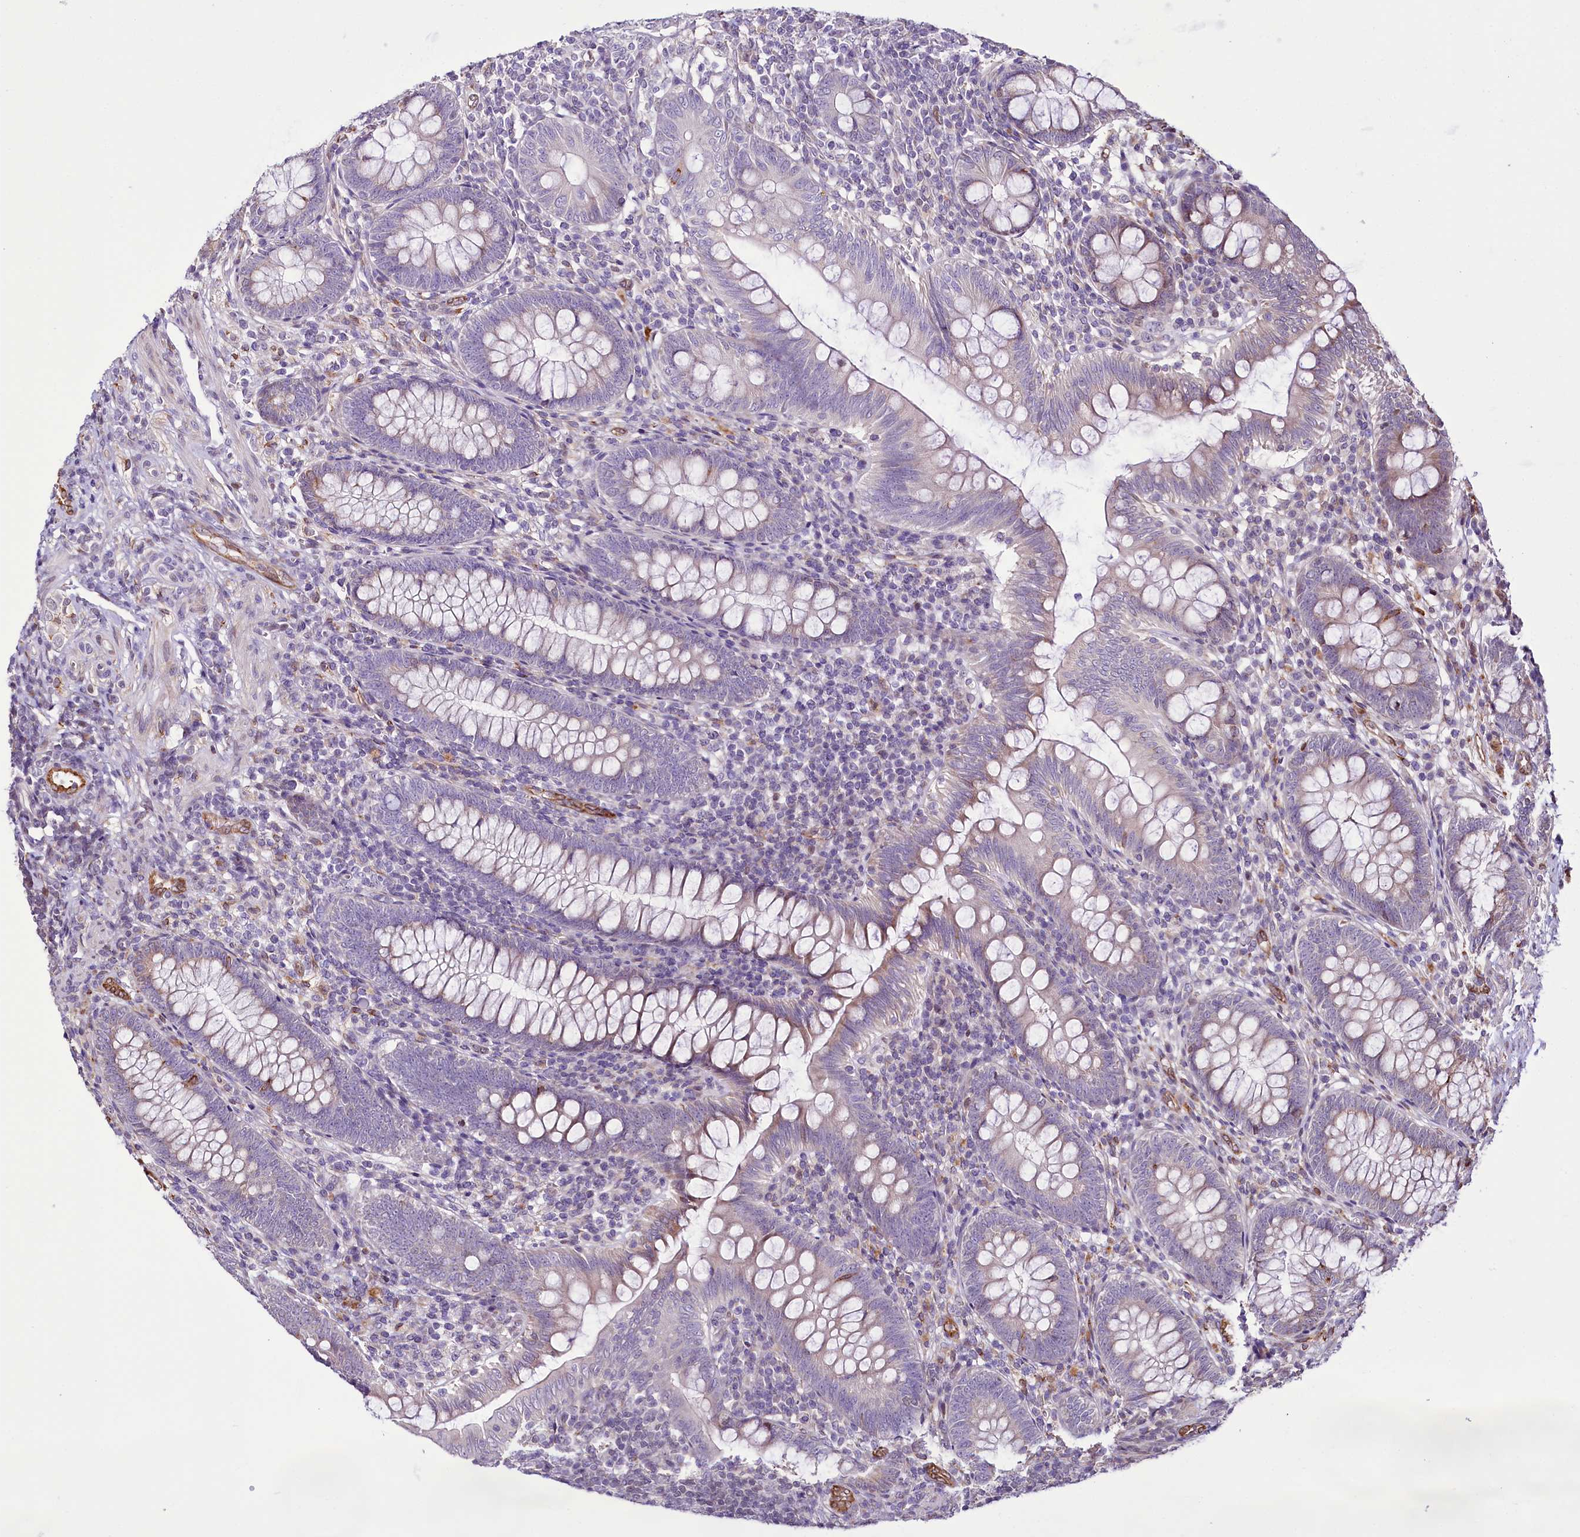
{"staining": {"intensity": "moderate", "quantity": "<25%", "location": "cytoplasmic/membranous"}, "tissue": "appendix", "cell_type": "Glandular cells", "image_type": "normal", "snomed": [{"axis": "morphology", "description": "Normal tissue, NOS"}, {"axis": "topography", "description": "Appendix"}], "caption": "Immunohistochemical staining of unremarkable appendix demonstrates moderate cytoplasmic/membranous protein staining in approximately <25% of glandular cells.", "gene": "CUTC", "patient": {"sex": "male", "age": 14}}